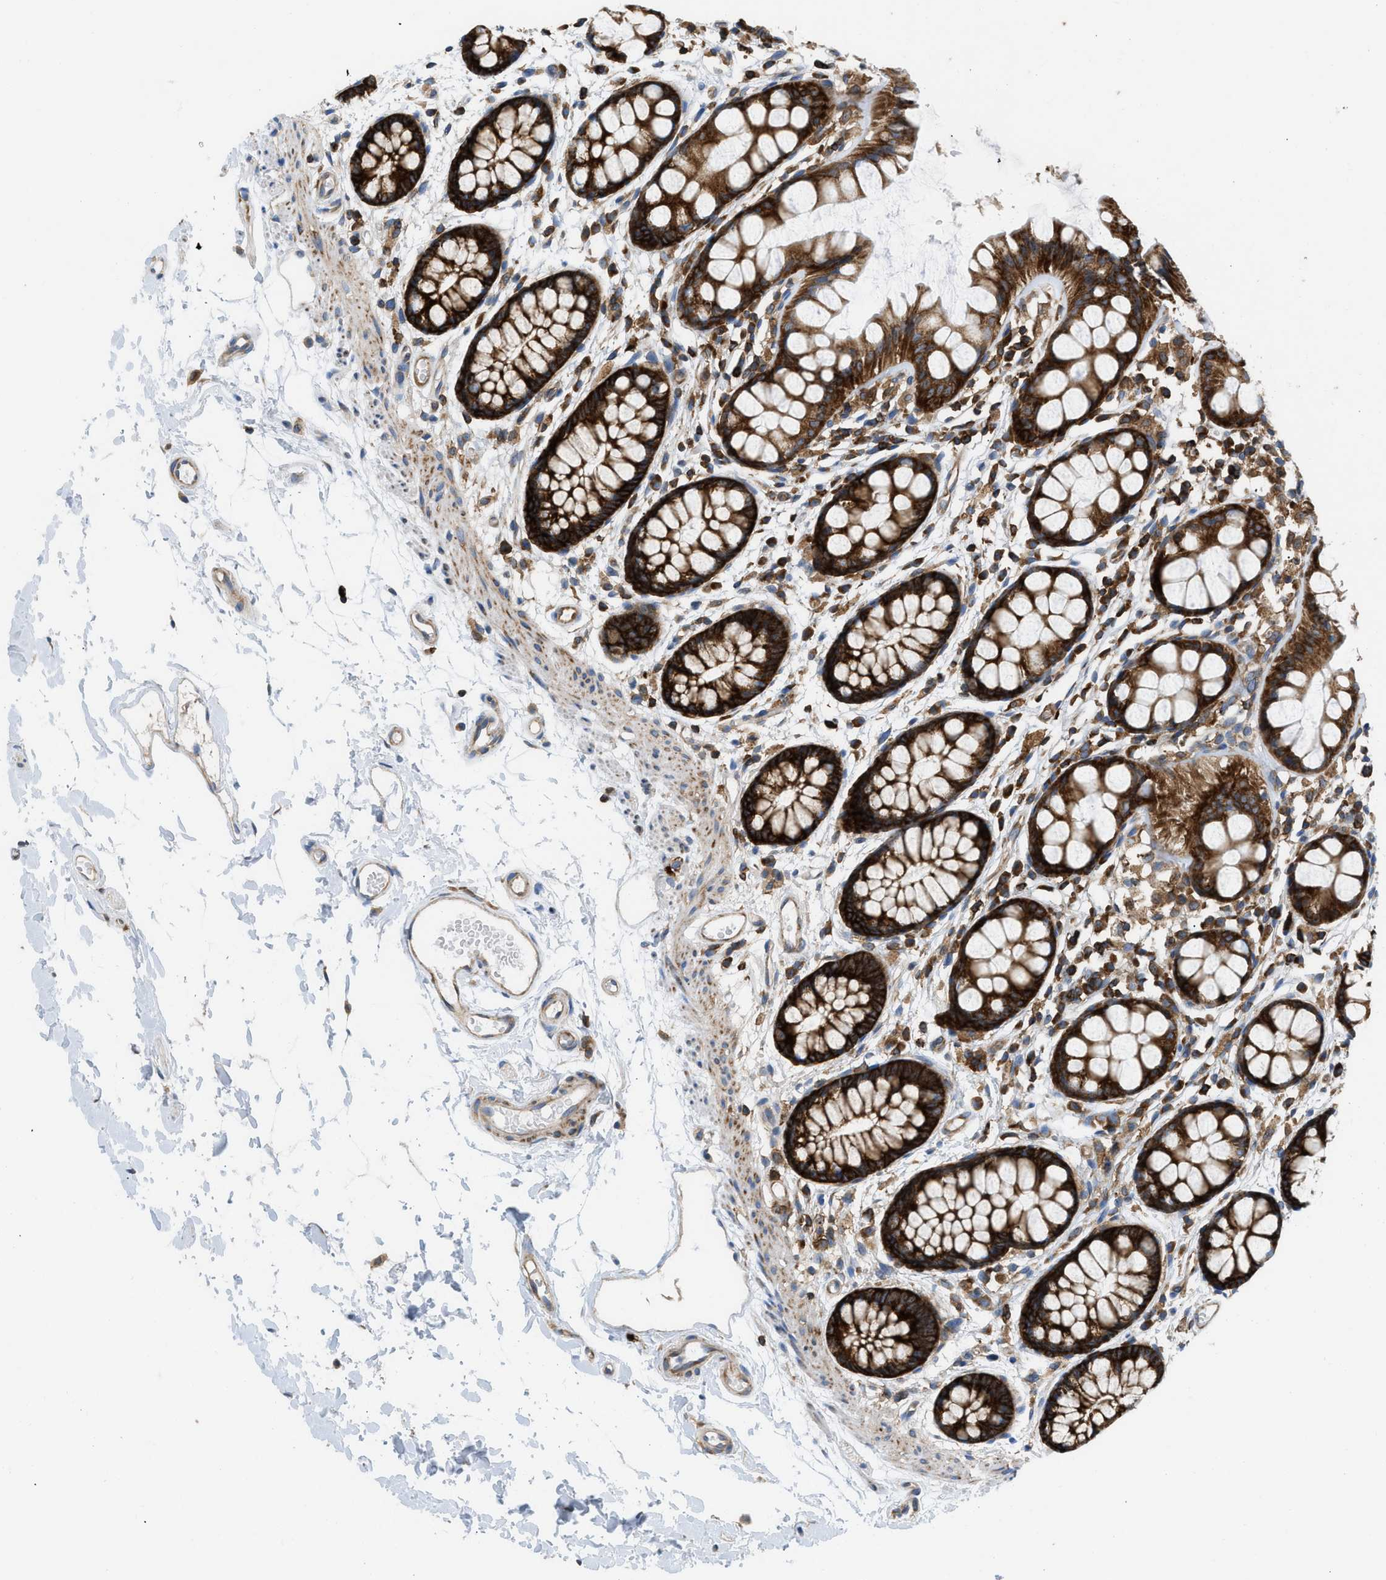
{"staining": {"intensity": "strong", "quantity": ">75%", "location": "cytoplasmic/membranous"}, "tissue": "rectum", "cell_type": "Glandular cells", "image_type": "normal", "snomed": [{"axis": "morphology", "description": "Normal tissue, NOS"}, {"axis": "topography", "description": "Rectum"}], "caption": "Strong cytoplasmic/membranous protein expression is seen in approximately >75% of glandular cells in rectum. Immunohistochemistry (ihc) stains the protein in brown and the nuclei are stained blue.", "gene": "GPAT4", "patient": {"sex": "female", "age": 66}}